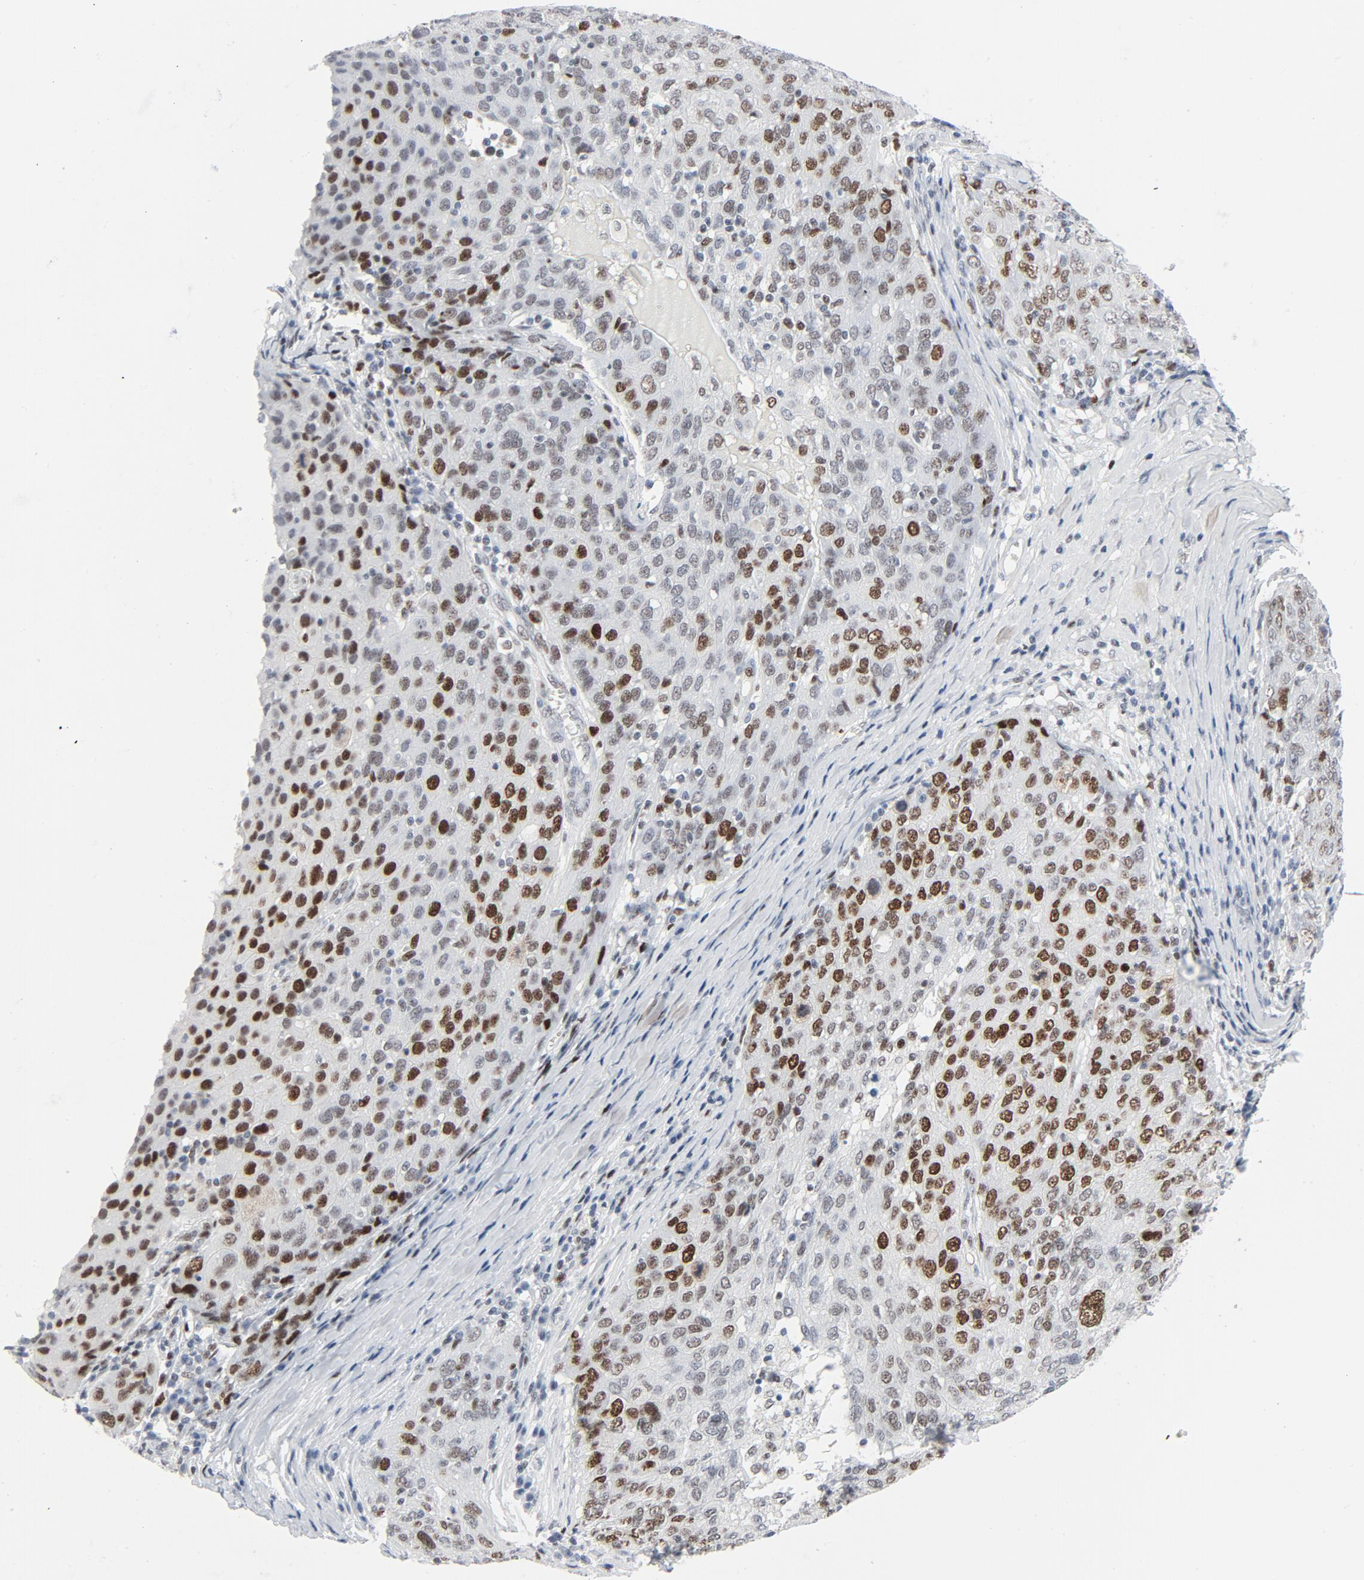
{"staining": {"intensity": "moderate", "quantity": "25%-75%", "location": "nuclear"}, "tissue": "ovarian cancer", "cell_type": "Tumor cells", "image_type": "cancer", "snomed": [{"axis": "morphology", "description": "Carcinoma, endometroid"}, {"axis": "topography", "description": "Ovary"}], "caption": "Immunohistochemistry photomicrograph of human ovarian cancer (endometroid carcinoma) stained for a protein (brown), which reveals medium levels of moderate nuclear staining in approximately 25%-75% of tumor cells.", "gene": "POLD1", "patient": {"sex": "female", "age": 50}}